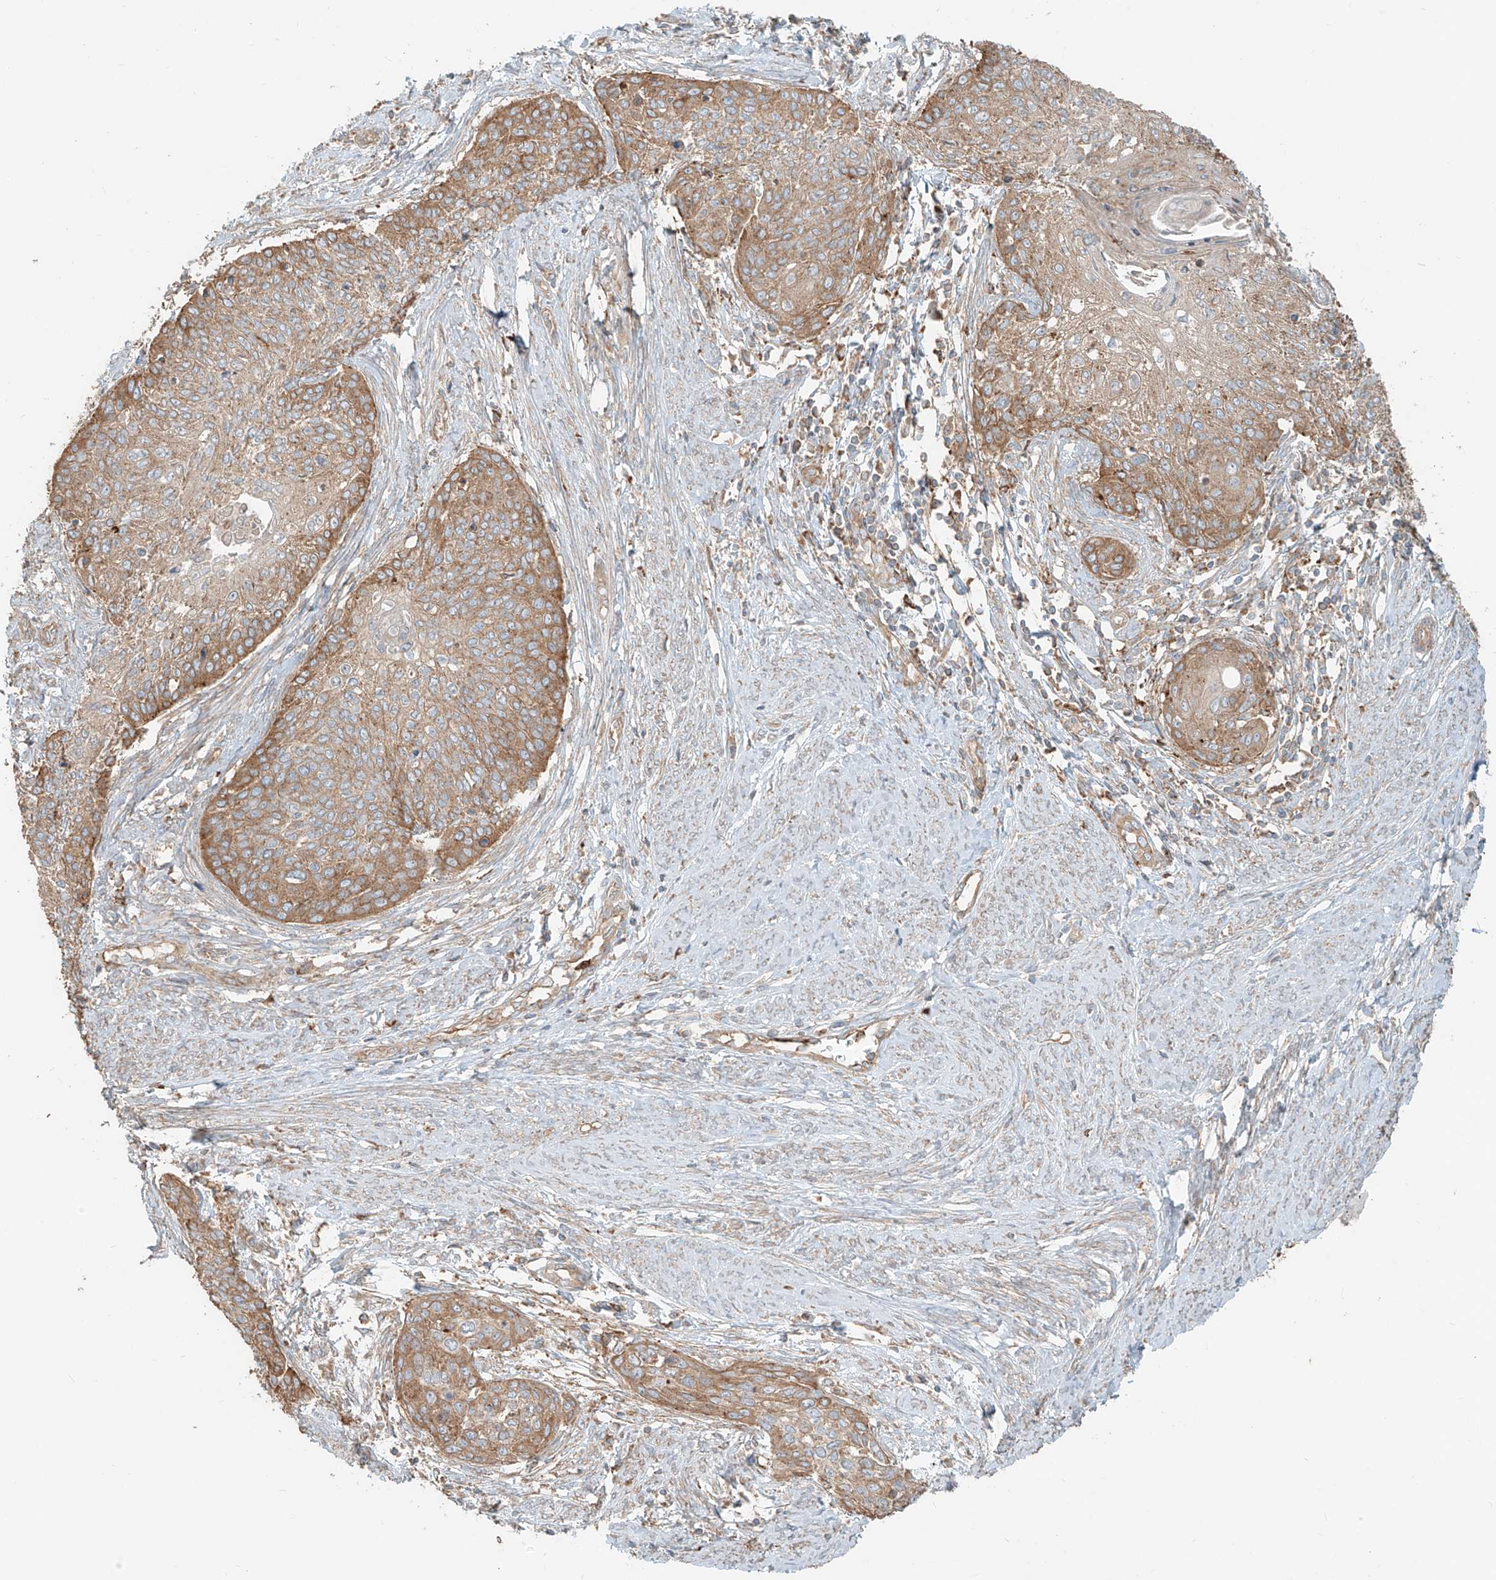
{"staining": {"intensity": "moderate", "quantity": ">75%", "location": "cytoplasmic/membranous"}, "tissue": "cervical cancer", "cell_type": "Tumor cells", "image_type": "cancer", "snomed": [{"axis": "morphology", "description": "Squamous cell carcinoma, NOS"}, {"axis": "topography", "description": "Cervix"}], "caption": "A high-resolution photomicrograph shows IHC staining of cervical cancer (squamous cell carcinoma), which demonstrates moderate cytoplasmic/membranous staining in approximately >75% of tumor cells. (IHC, brightfield microscopy, high magnification).", "gene": "CCDC115", "patient": {"sex": "female", "age": 37}}